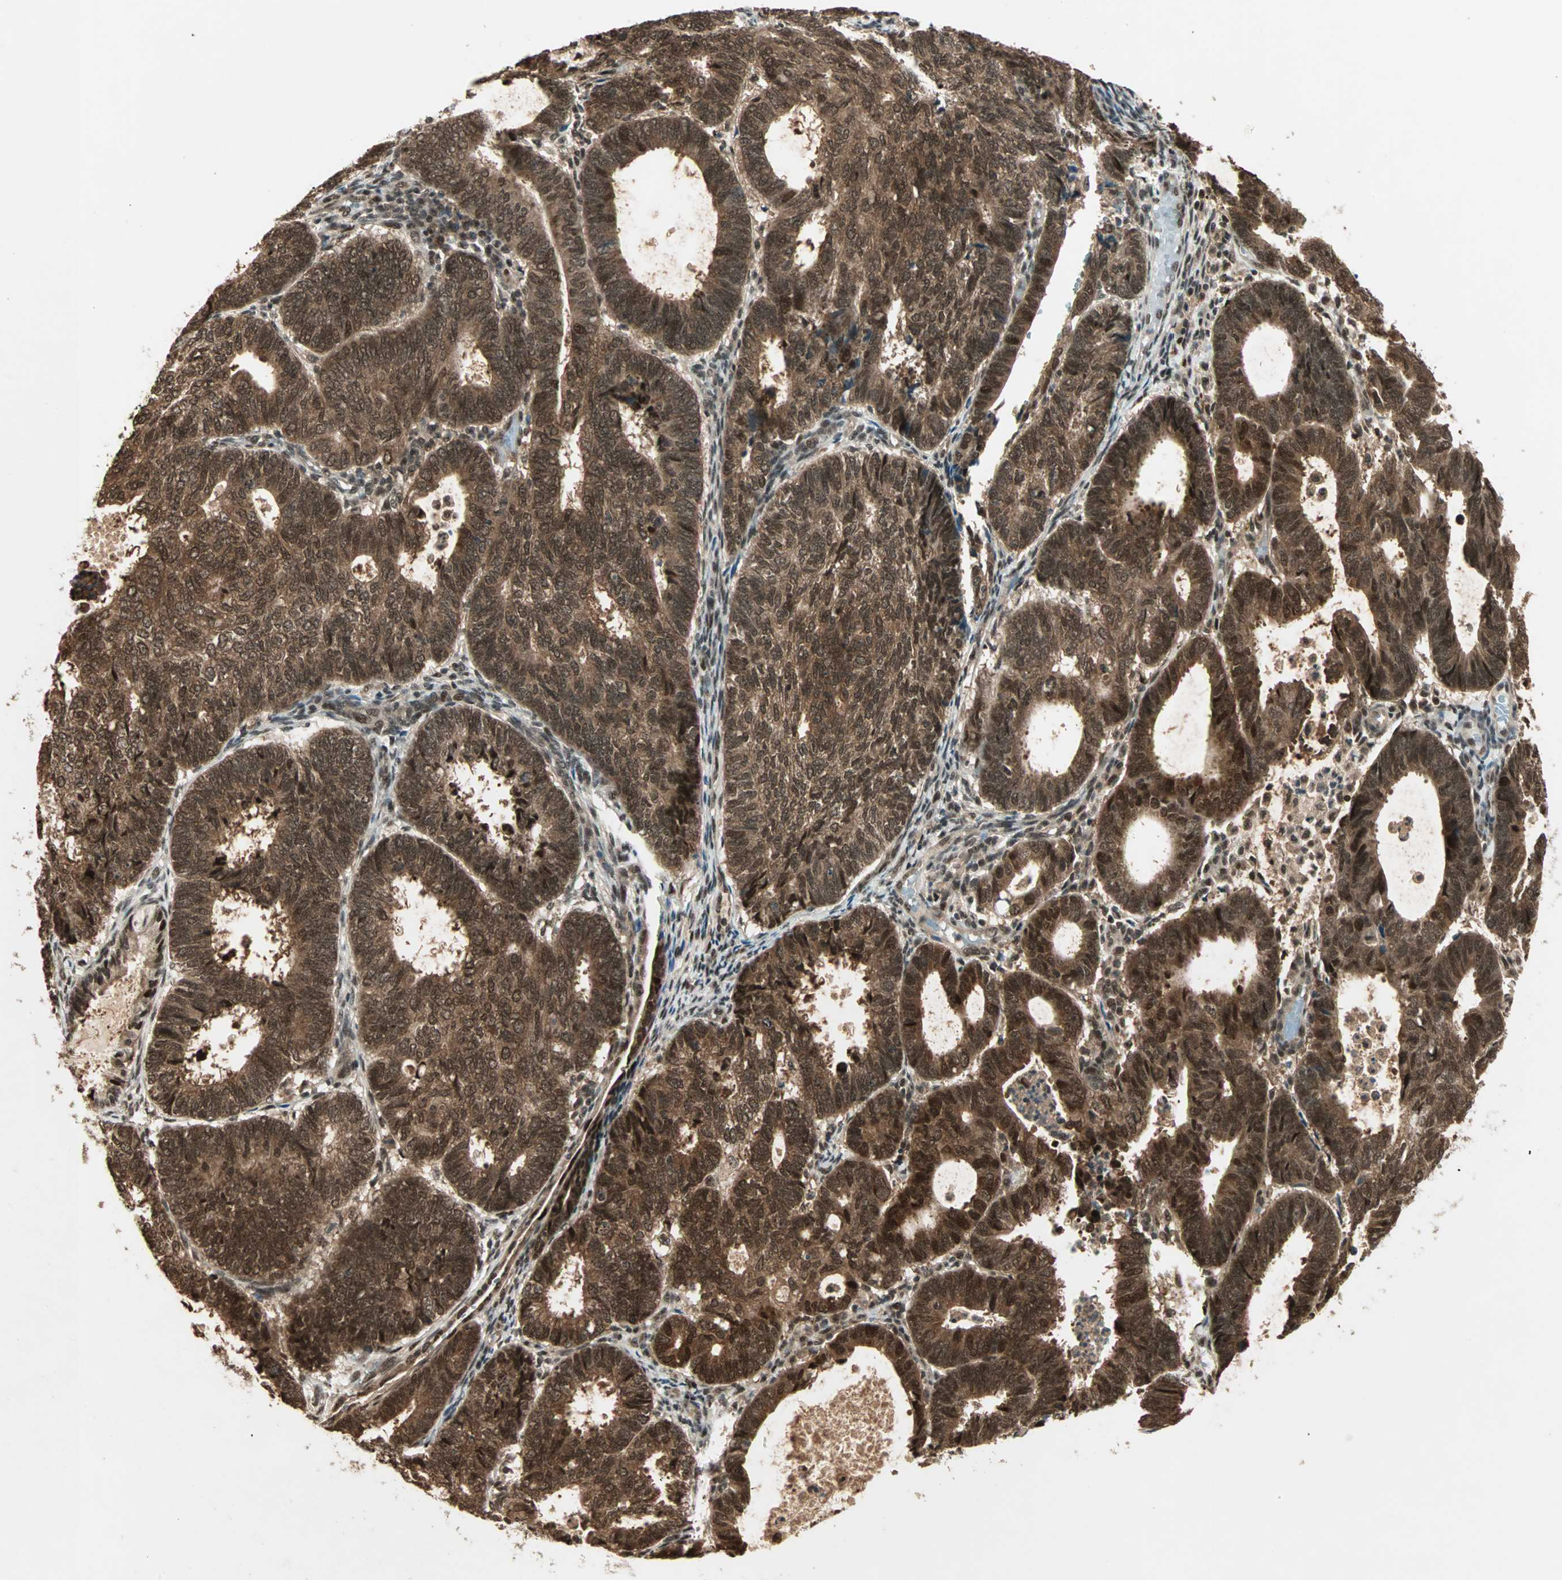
{"staining": {"intensity": "strong", "quantity": ">75%", "location": "cytoplasmic/membranous,nuclear"}, "tissue": "endometrial cancer", "cell_type": "Tumor cells", "image_type": "cancer", "snomed": [{"axis": "morphology", "description": "Adenocarcinoma, NOS"}, {"axis": "topography", "description": "Uterus"}], "caption": "The photomicrograph exhibits immunohistochemical staining of endometrial adenocarcinoma. There is strong cytoplasmic/membranous and nuclear expression is seen in approximately >75% of tumor cells.", "gene": "ZNF44", "patient": {"sex": "female", "age": 60}}